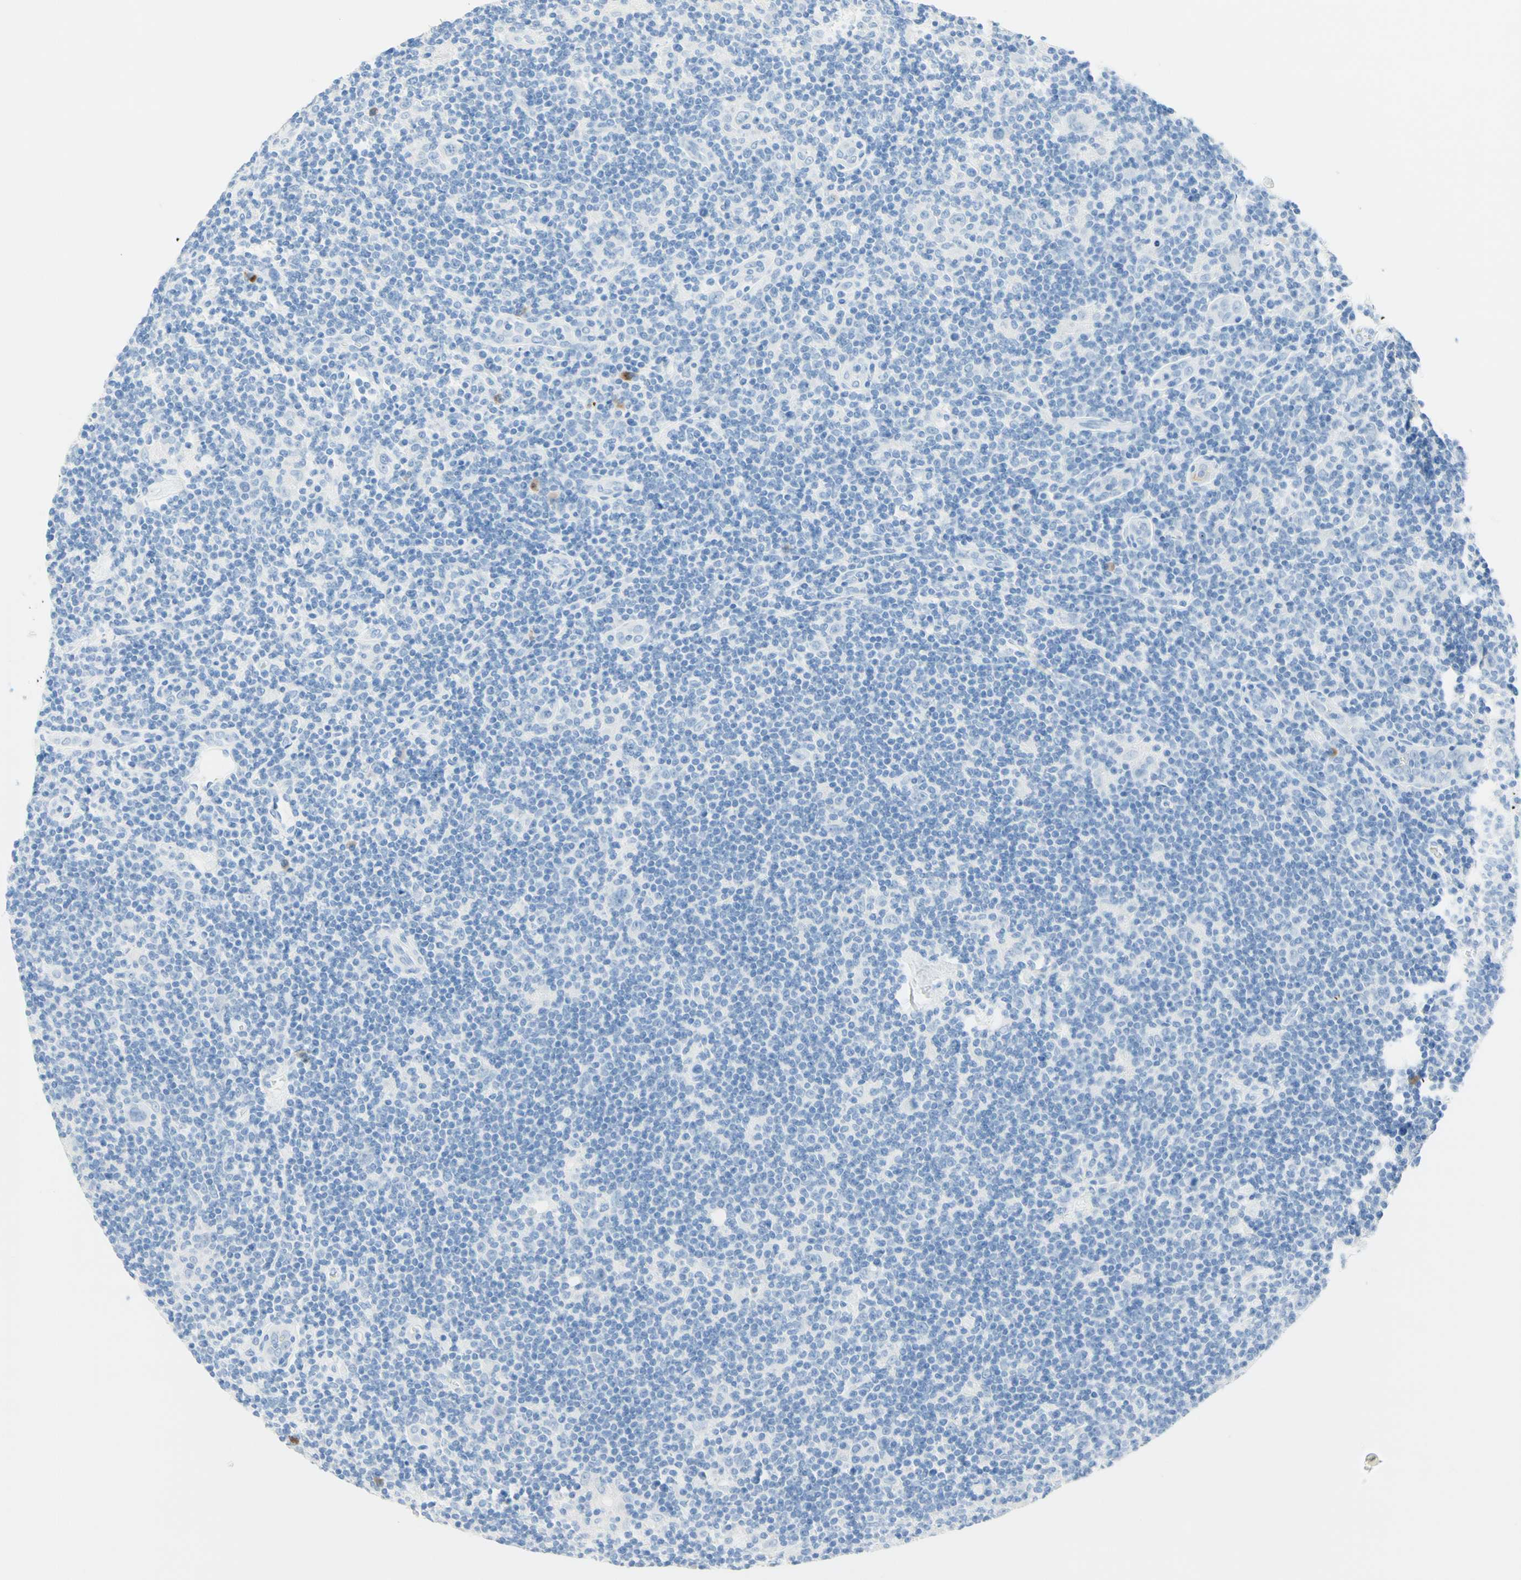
{"staining": {"intensity": "negative", "quantity": "none", "location": "none"}, "tissue": "lymphoma", "cell_type": "Tumor cells", "image_type": "cancer", "snomed": [{"axis": "morphology", "description": "Hodgkin's disease, NOS"}, {"axis": "topography", "description": "Lymph node"}], "caption": "Lymphoma was stained to show a protein in brown. There is no significant positivity in tumor cells. (Immunohistochemistry (ihc), brightfield microscopy, high magnification).", "gene": "IL6ST", "patient": {"sex": "female", "age": 57}}